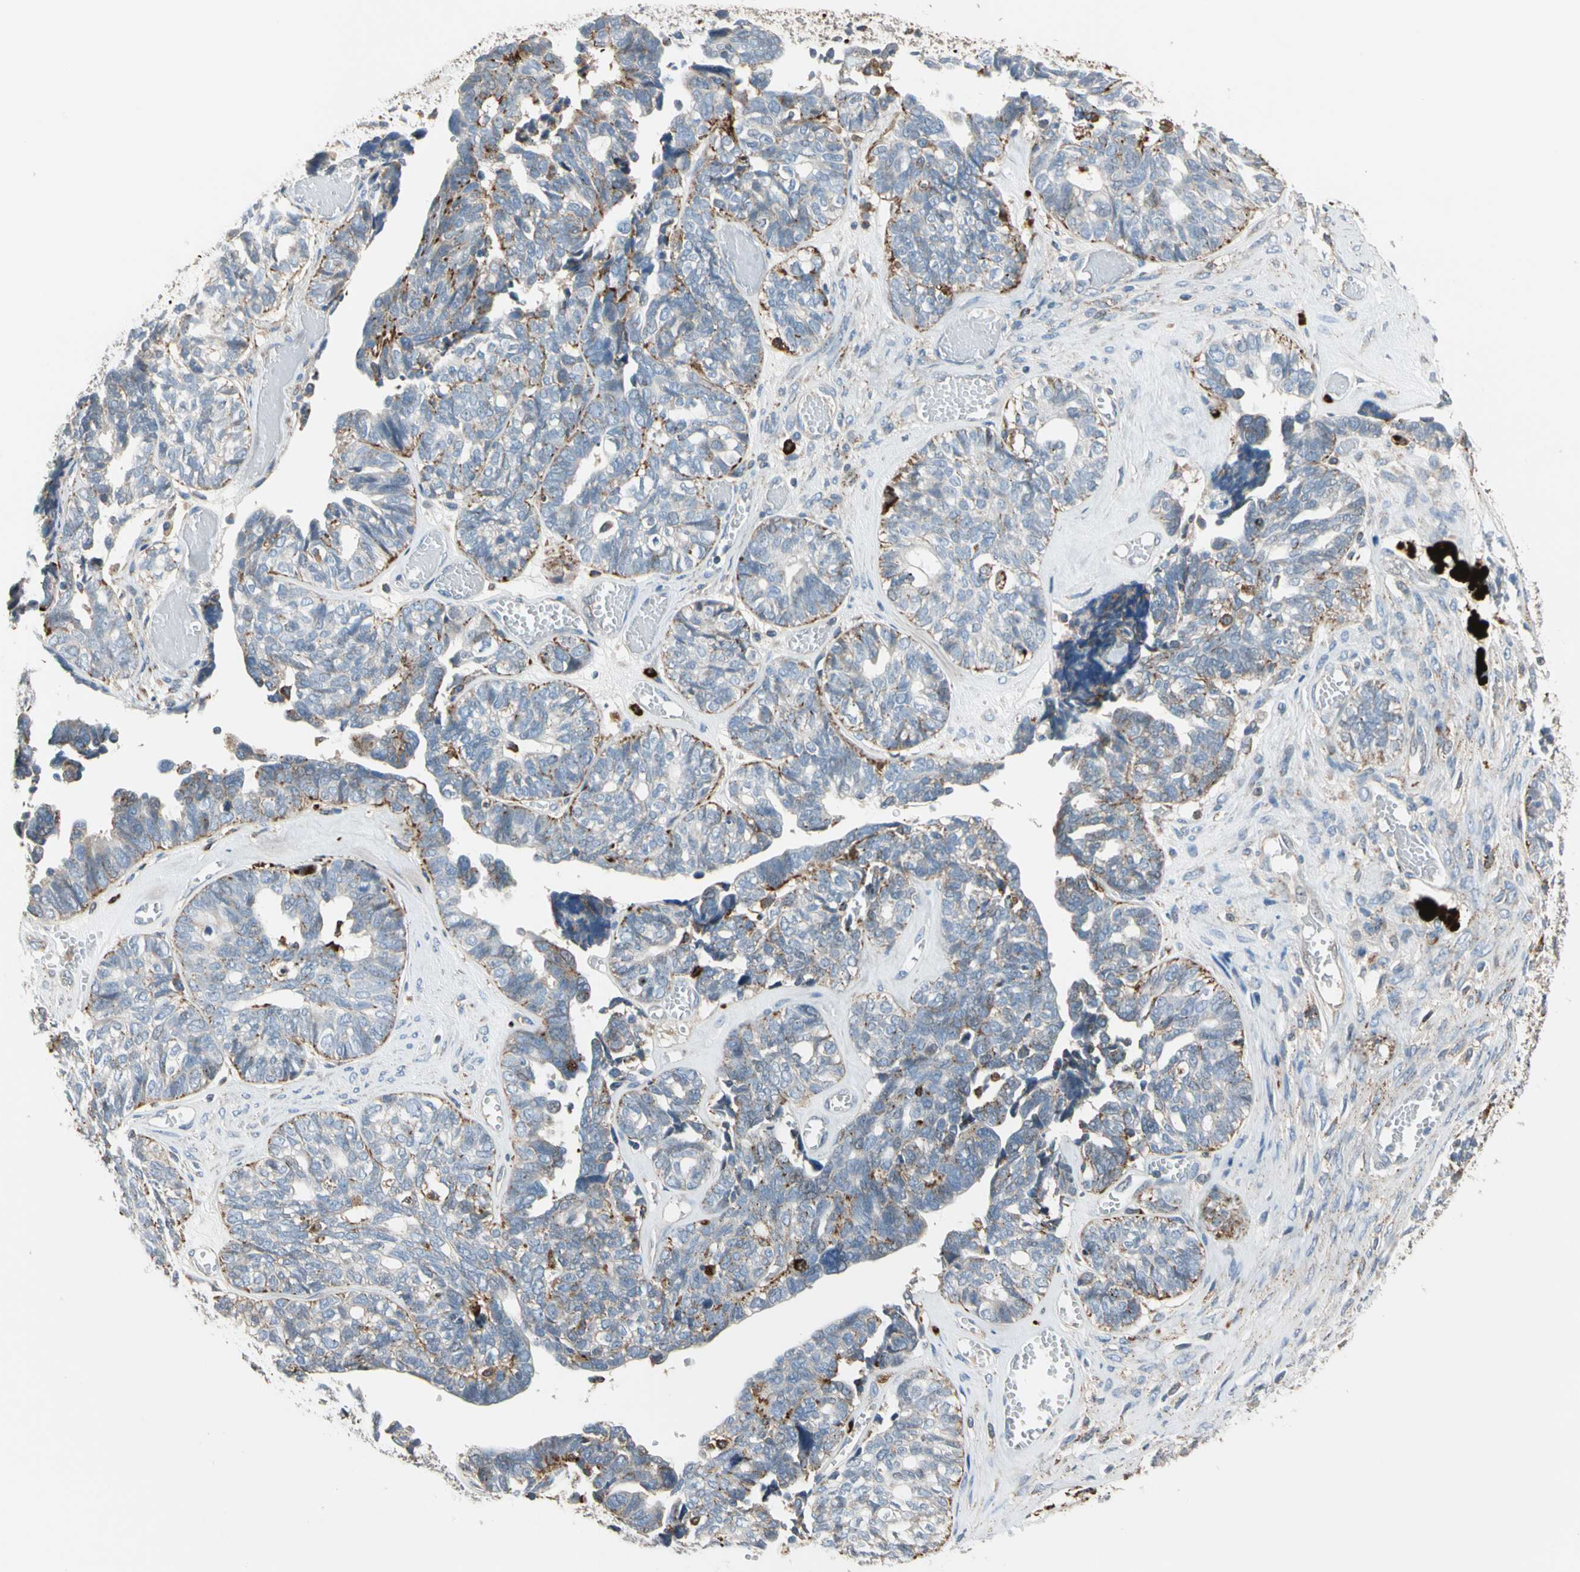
{"staining": {"intensity": "moderate", "quantity": "<25%", "location": "cytoplasmic/membranous"}, "tissue": "ovarian cancer", "cell_type": "Tumor cells", "image_type": "cancer", "snomed": [{"axis": "morphology", "description": "Cystadenocarcinoma, serous, NOS"}, {"axis": "topography", "description": "Ovary"}], "caption": "Serous cystadenocarcinoma (ovarian) stained with DAB immunohistochemistry exhibits low levels of moderate cytoplasmic/membranous expression in approximately <25% of tumor cells. Ihc stains the protein of interest in brown and the nuclei are stained blue.", "gene": "GM2A", "patient": {"sex": "female", "age": 79}}